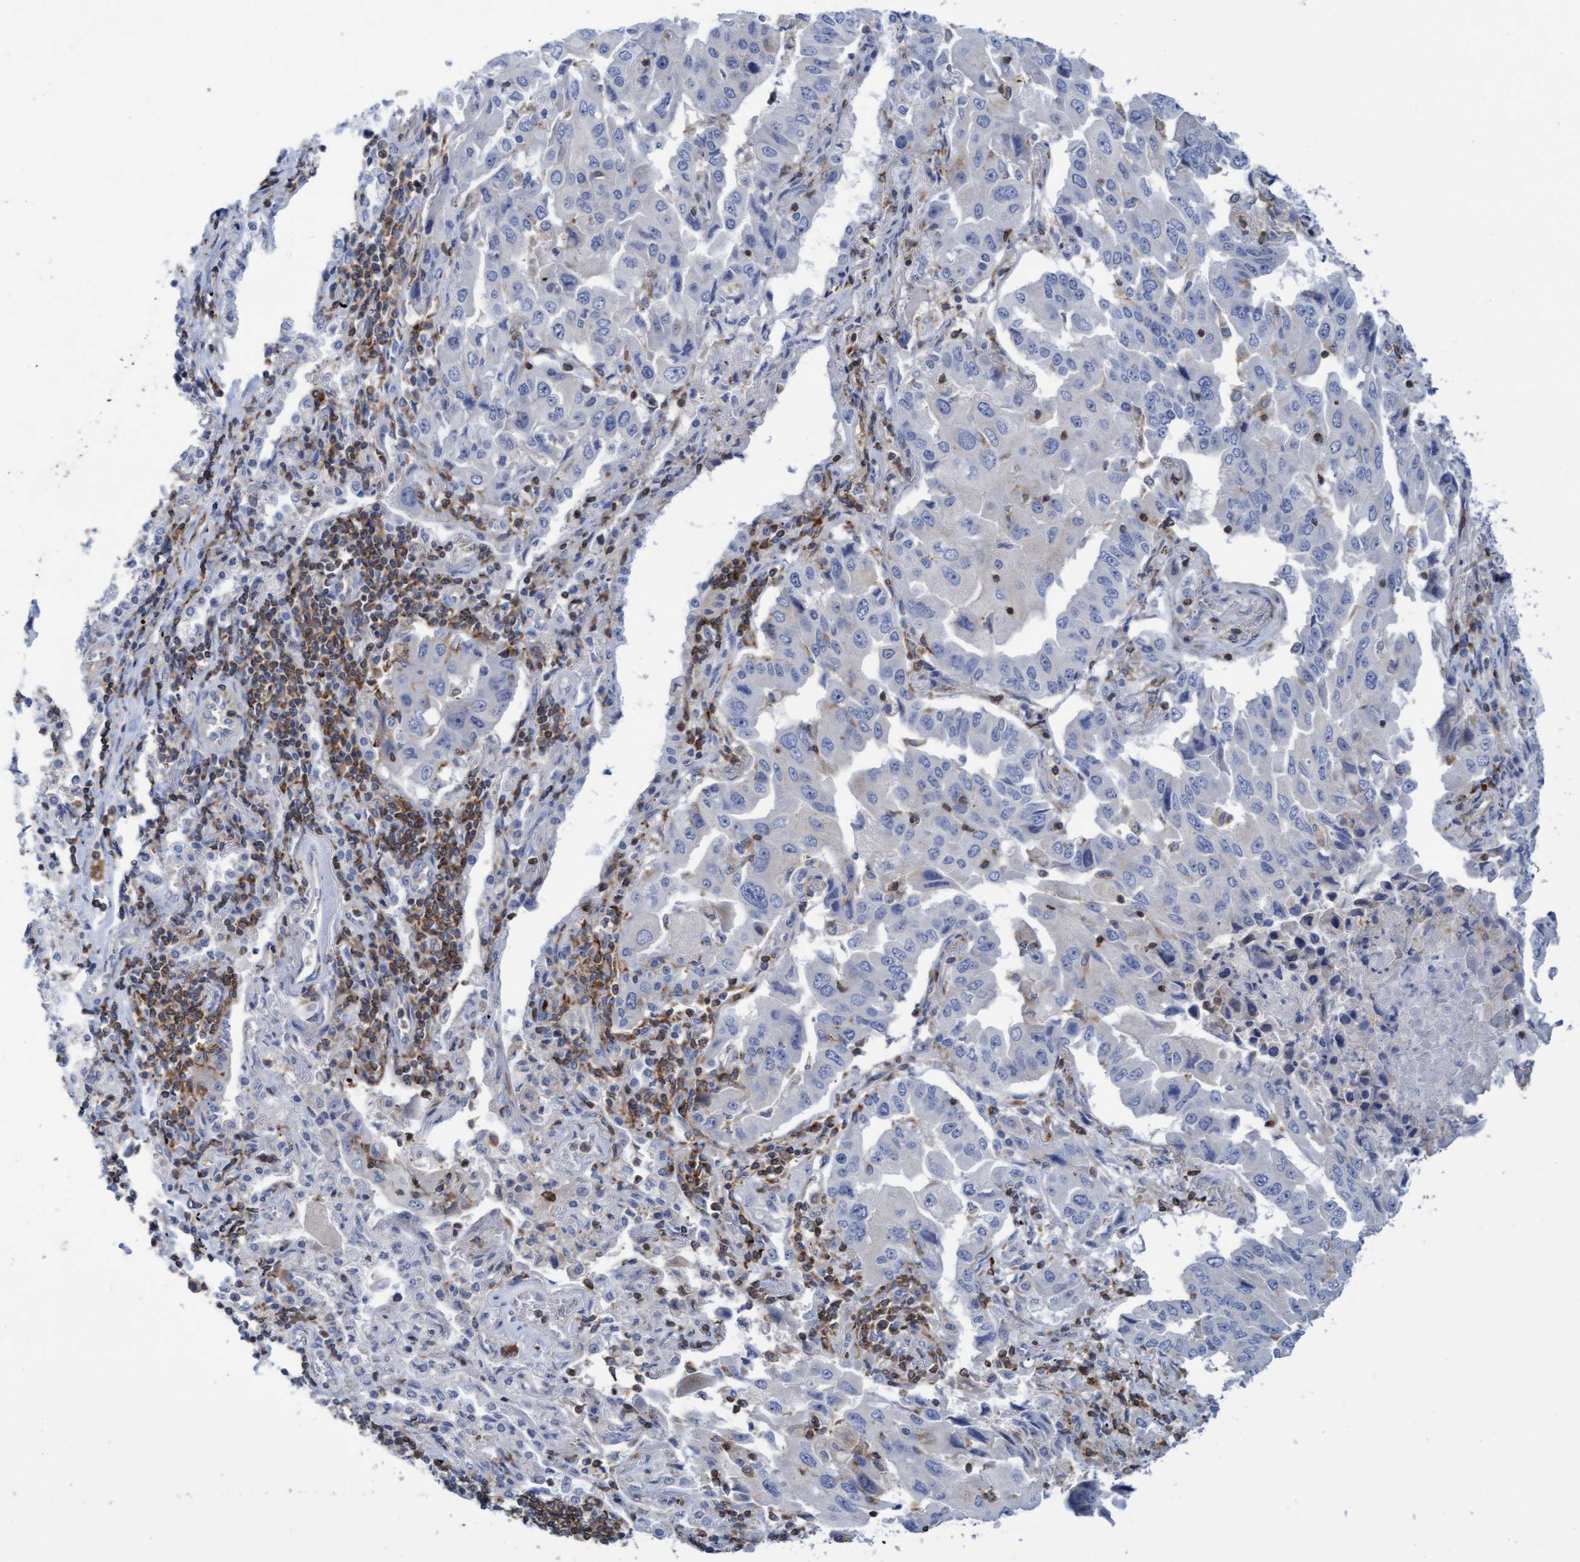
{"staining": {"intensity": "negative", "quantity": "none", "location": "none"}, "tissue": "lung cancer", "cell_type": "Tumor cells", "image_type": "cancer", "snomed": [{"axis": "morphology", "description": "Adenocarcinoma, NOS"}, {"axis": "topography", "description": "Lung"}], "caption": "Immunohistochemistry photomicrograph of neoplastic tissue: adenocarcinoma (lung) stained with DAB displays no significant protein positivity in tumor cells.", "gene": "FNBP1", "patient": {"sex": "female", "age": 65}}